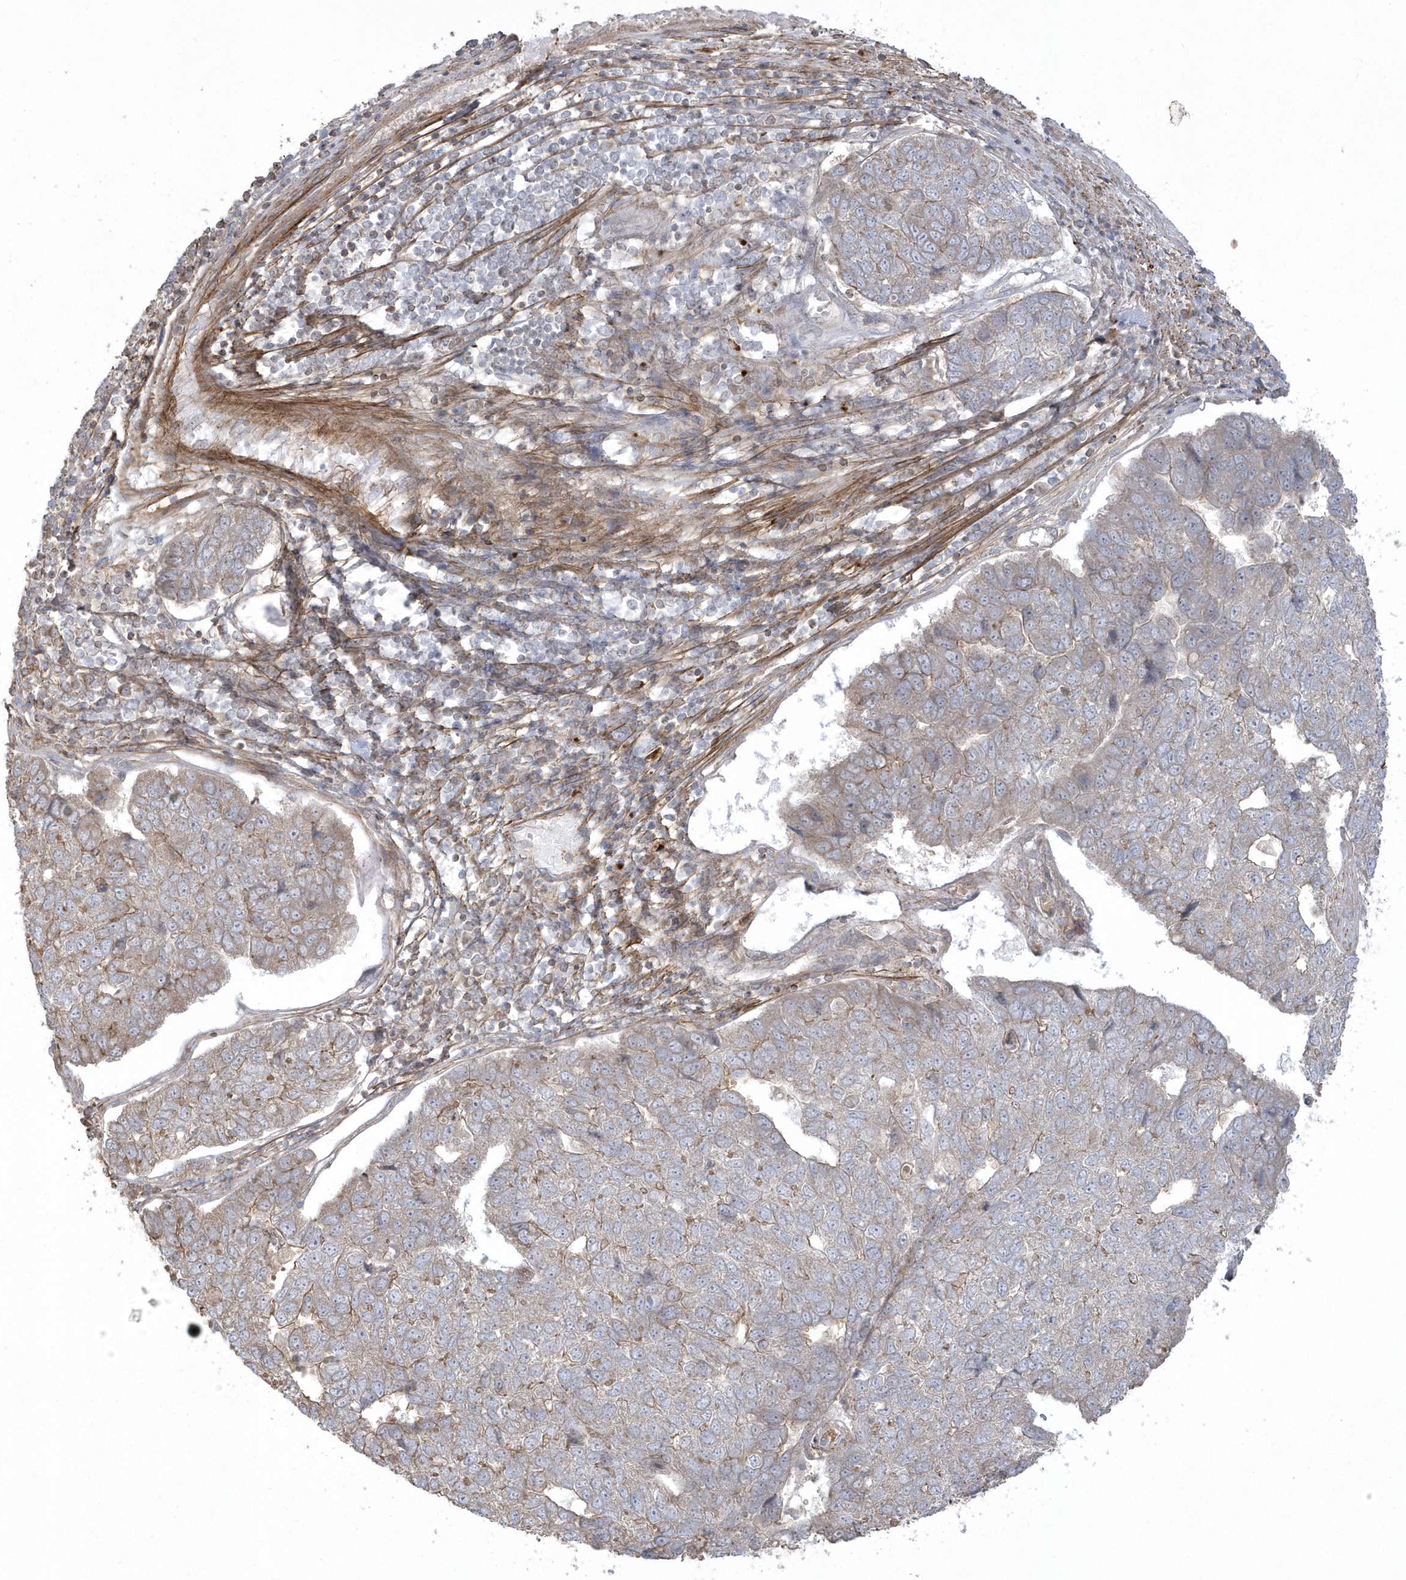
{"staining": {"intensity": "weak", "quantity": "<25%", "location": "cytoplasmic/membranous"}, "tissue": "pancreatic cancer", "cell_type": "Tumor cells", "image_type": "cancer", "snomed": [{"axis": "morphology", "description": "Adenocarcinoma, NOS"}, {"axis": "topography", "description": "Pancreas"}], "caption": "Pancreatic cancer (adenocarcinoma) was stained to show a protein in brown. There is no significant expression in tumor cells.", "gene": "ARMC8", "patient": {"sex": "female", "age": 61}}